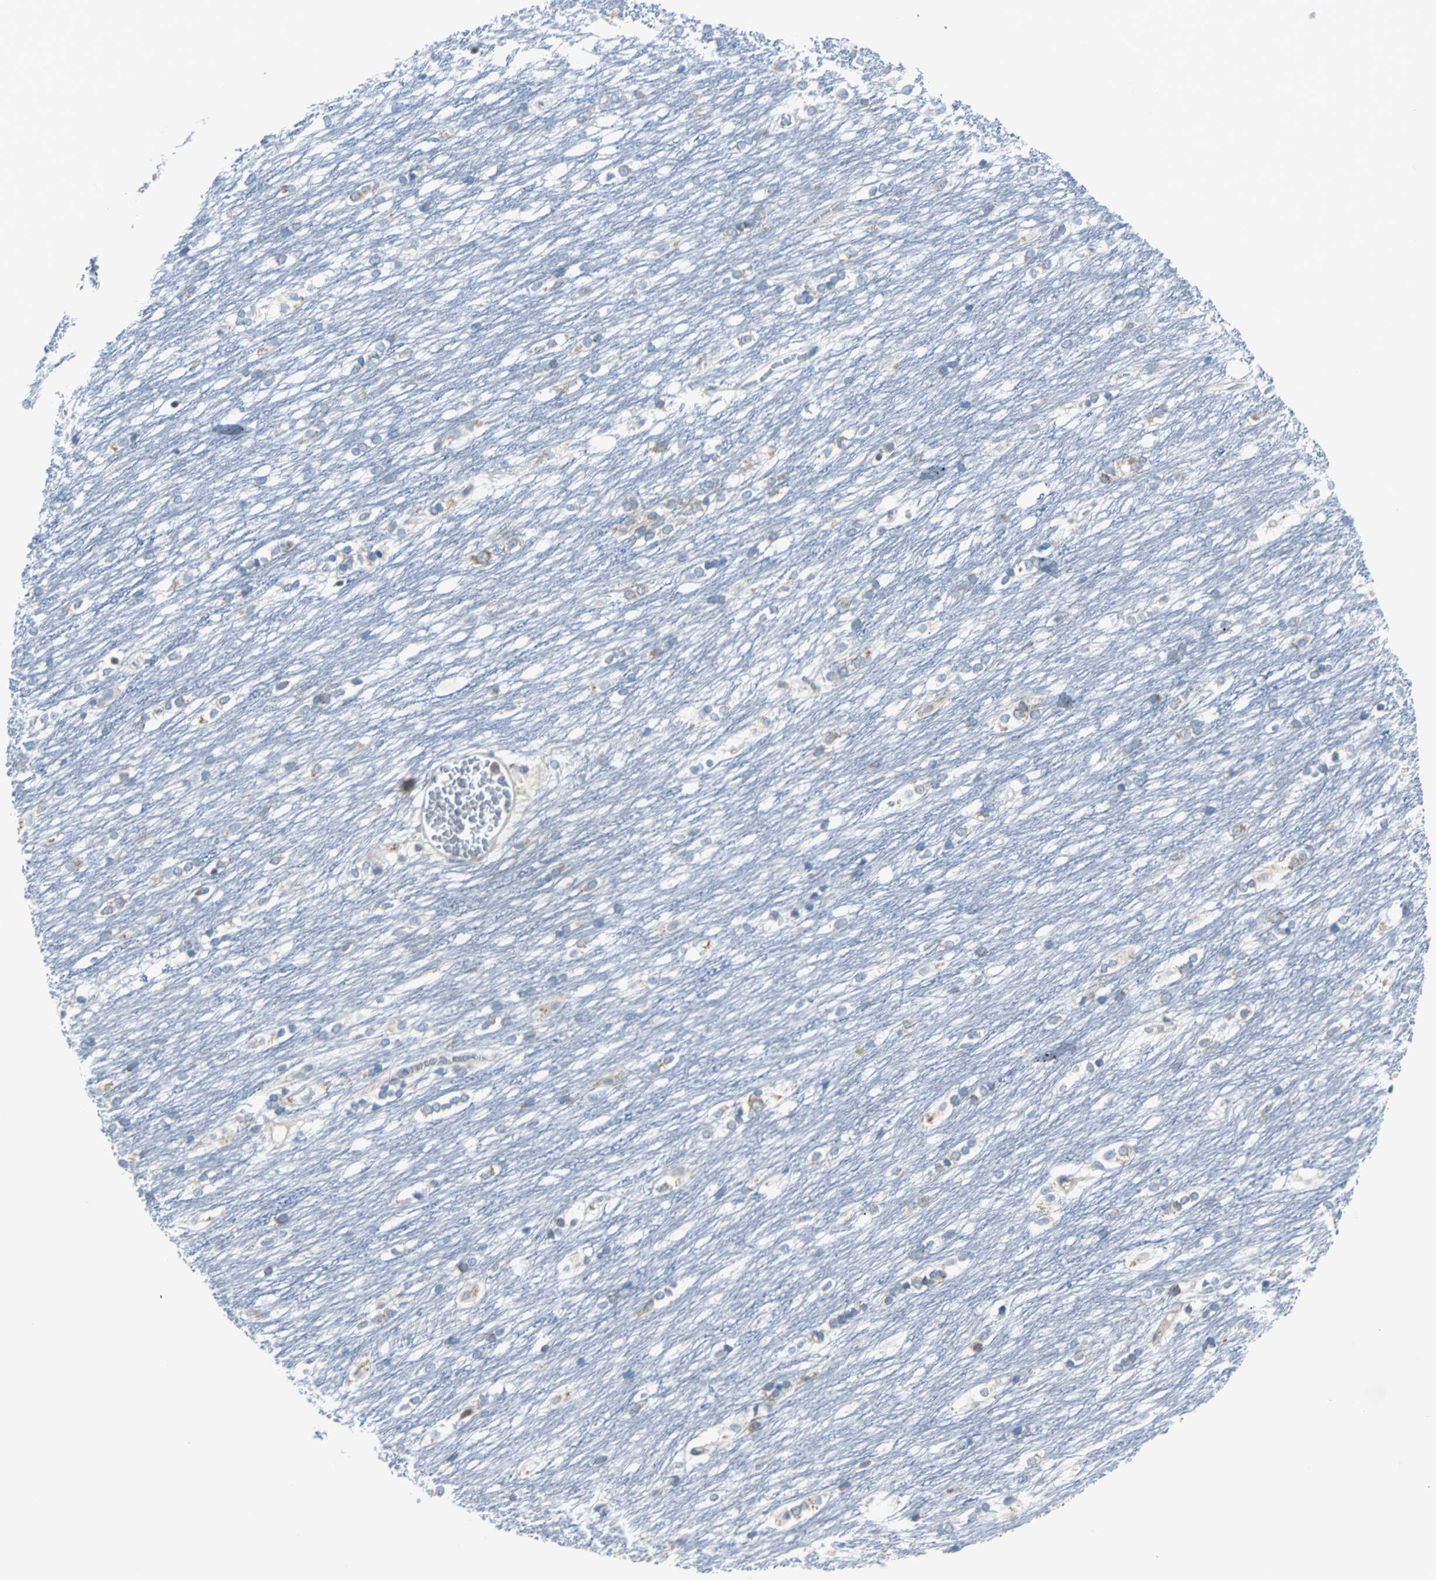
{"staining": {"intensity": "negative", "quantity": "none", "location": "none"}, "tissue": "caudate", "cell_type": "Glial cells", "image_type": "normal", "snomed": [{"axis": "morphology", "description": "Normal tissue, NOS"}, {"axis": "topography", "description": "Lateral ventricle wall"}], "caption": "Caudate stained for a protein using immunohistochemistry (IHC) exhibits no expression glial cells.", "gene": "PDIA4", "patient": {"sex": "female", "age": 19}}